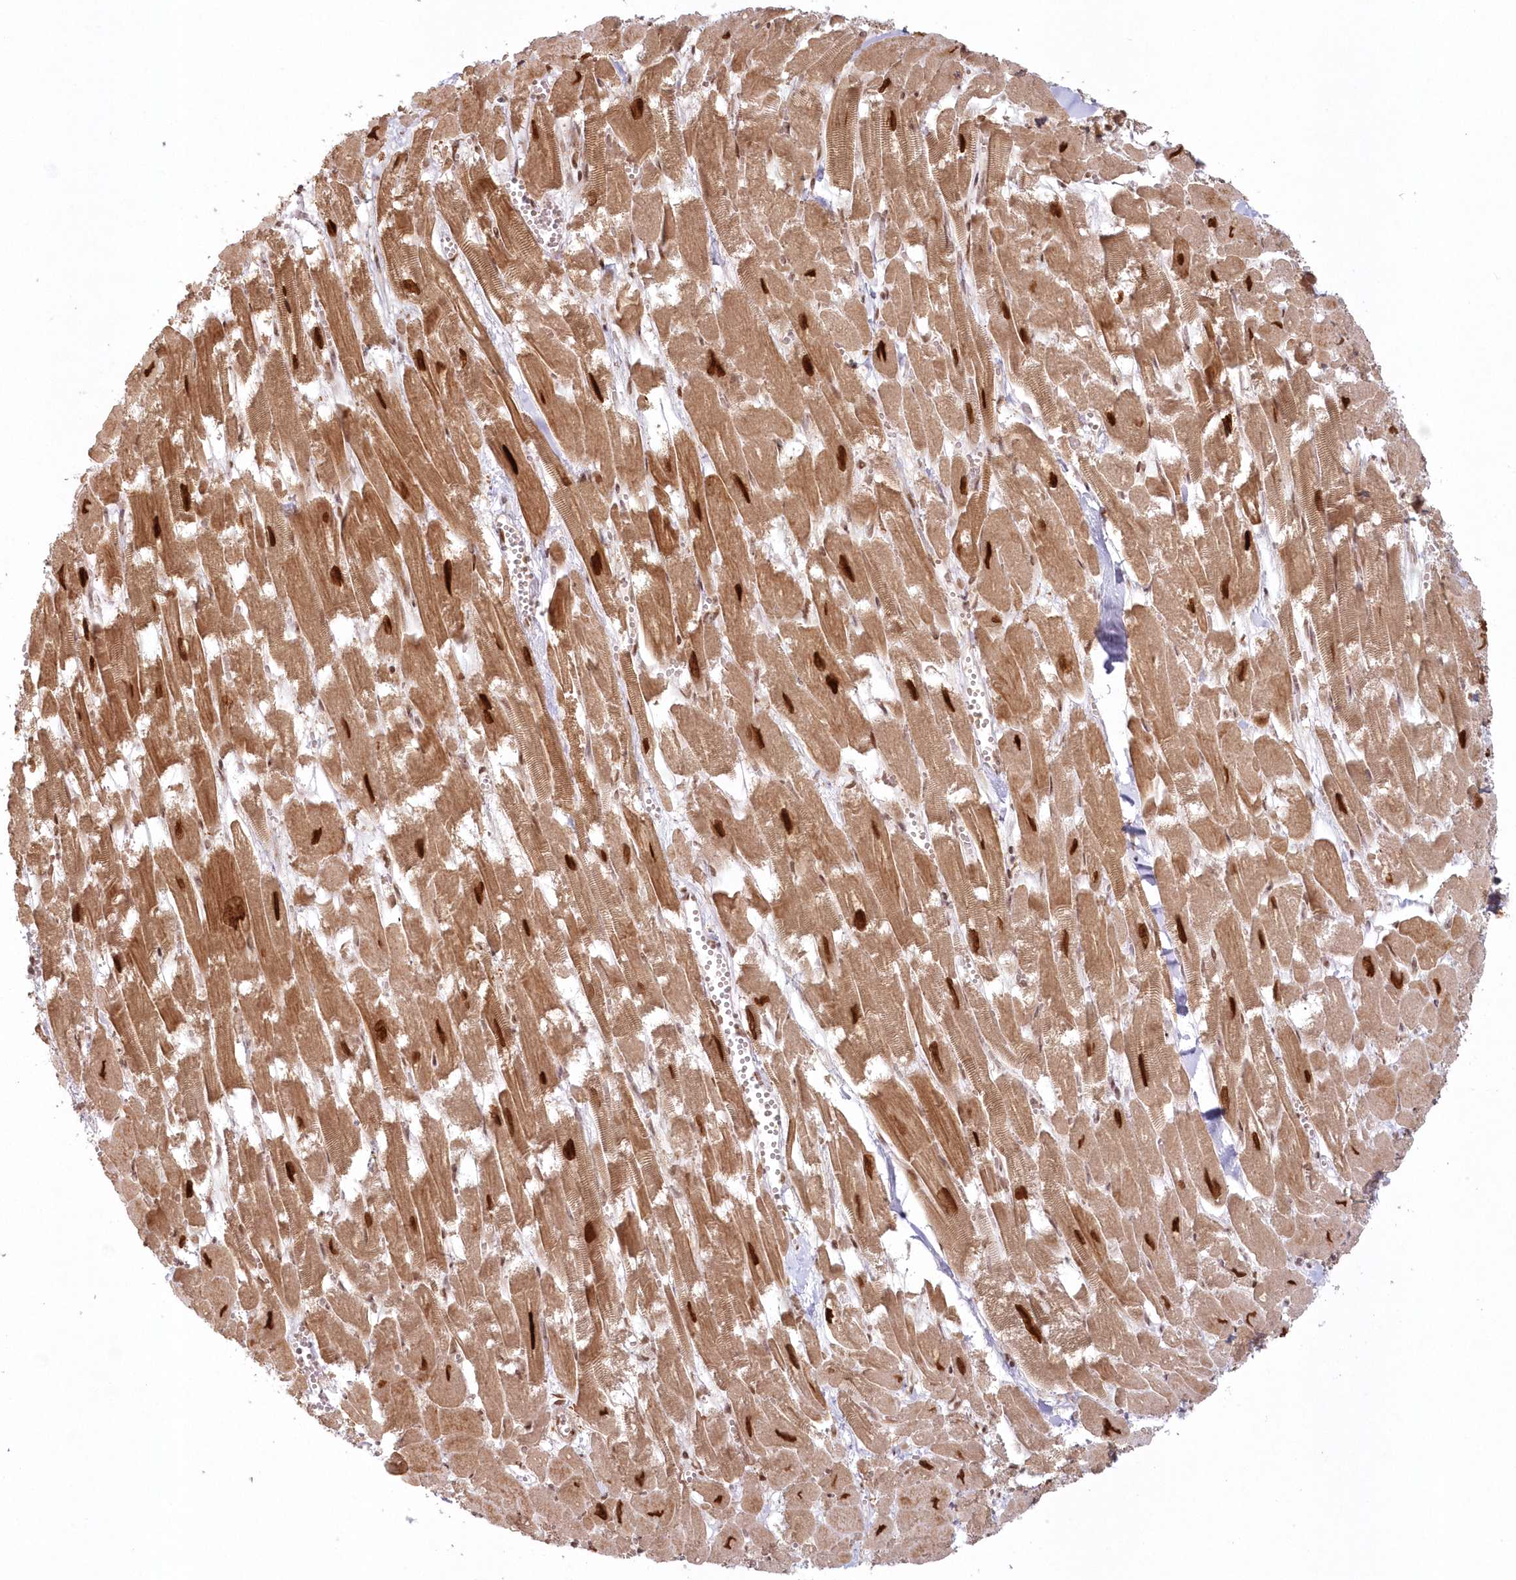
{"staining": {"intensity": "strong", "quantity": ">75%", "location": "cytoplasmic/membranous,nuclear"}, "tissue": "heart muscle", "cell_type": "Cardiomyocytes", "image_type": "normal", "snomed": [{"axis": "morphology", "description": "Normal tissue, NOS"}, {"axis": "topography", "description": "Heart"}], "caption": "Immunohistochemical staining of benign human heart muscle displays >75% levels of strong cytoplasmic/membranous,nuclear protein expression in approximately >75% of cardiomyocytes.", "gene": "TOGARAM2", "patient": {"sex": "male", "age": 54}}